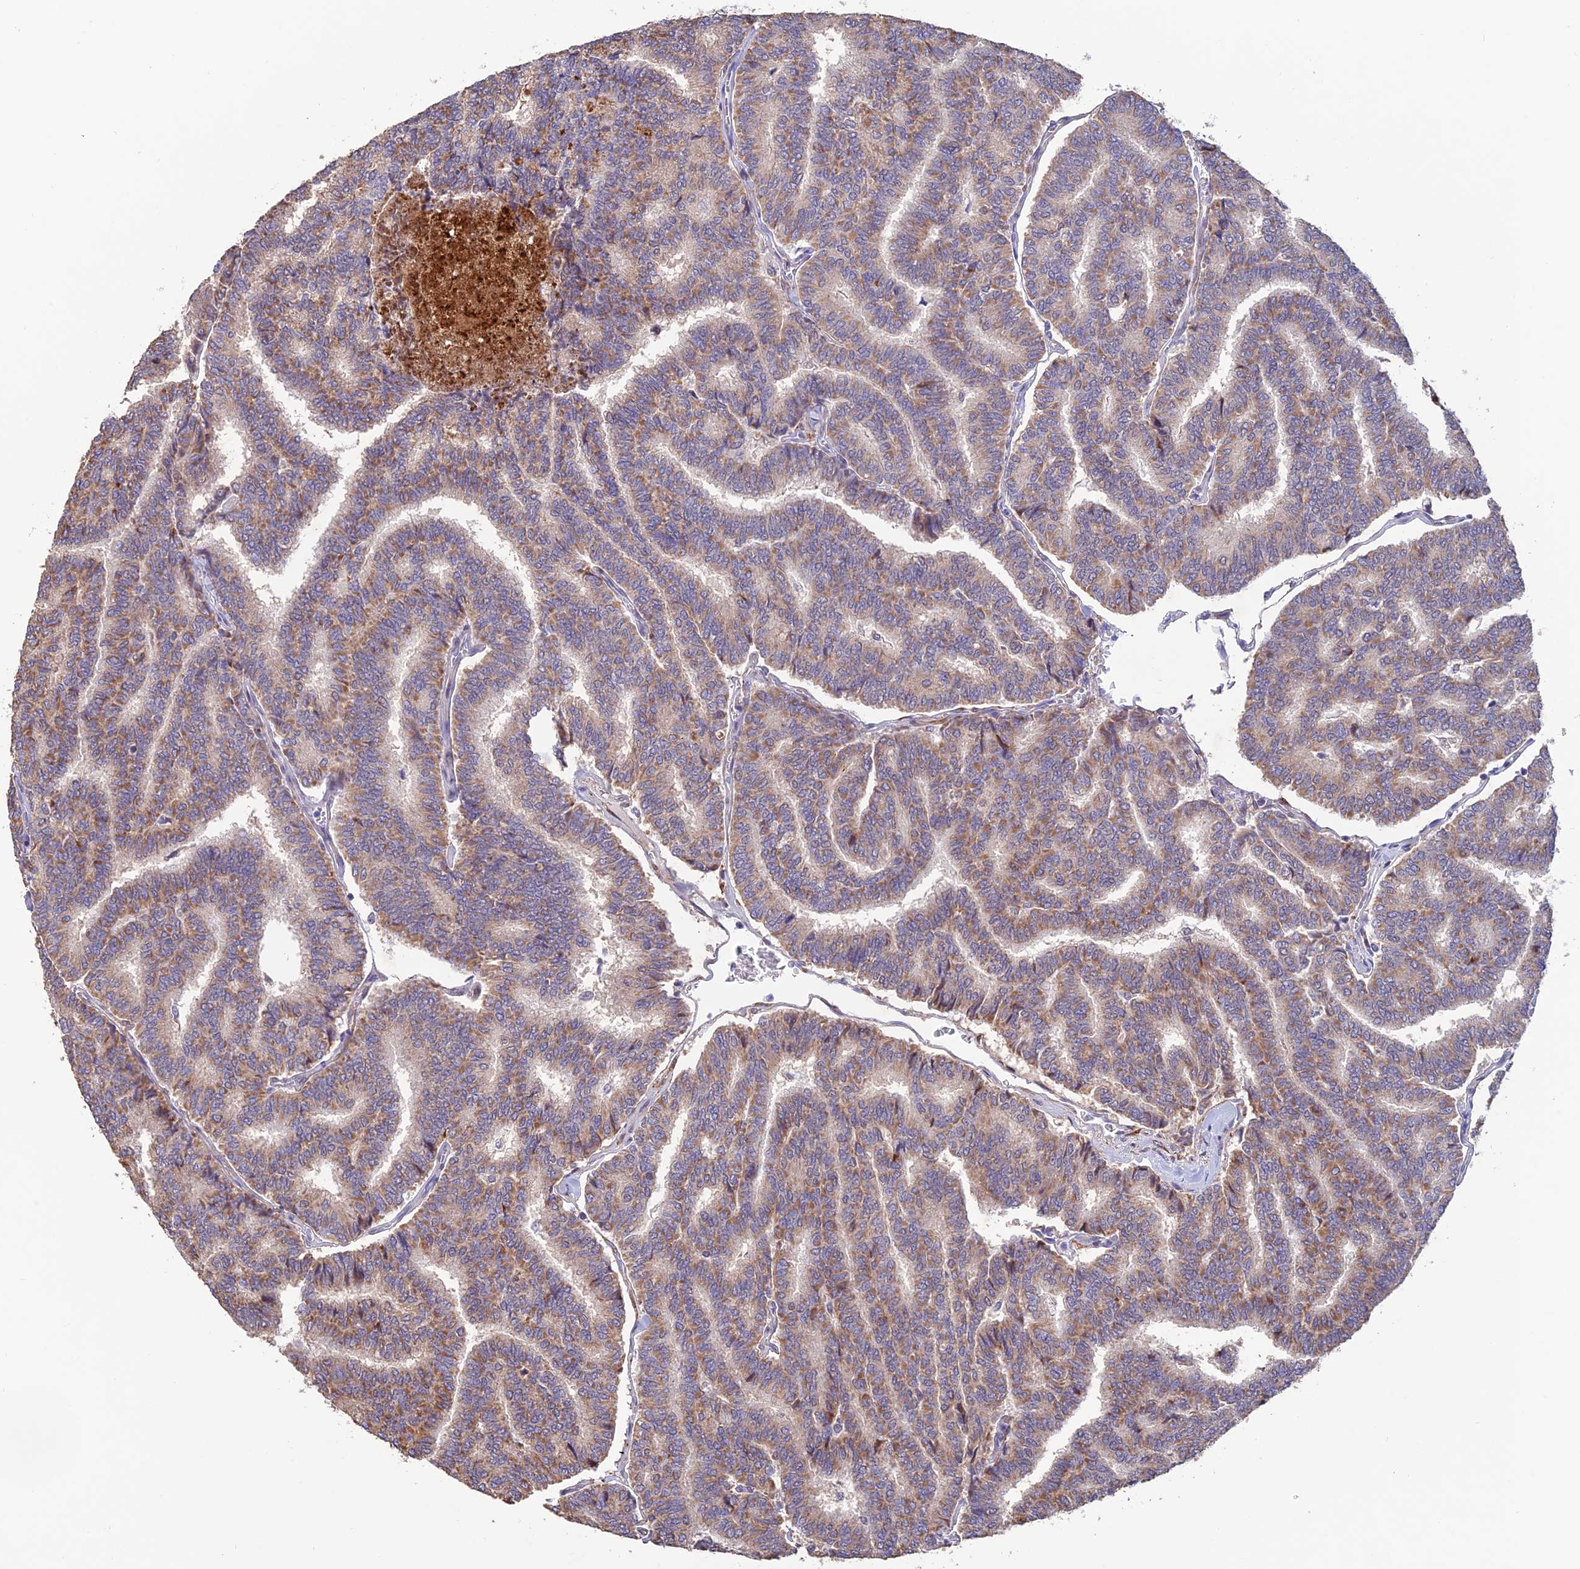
{"staining": {"intensity": "moderate", "quantity": ">75%", "location": "cytoplasmic/membranous"}, "tissue": "thyroid cancer", "cell_type": "Tumor cells", "image_type": "cancer", "snomed": [{"axis": "morphology", "description": "Papillary adenocarcinoma, NOS"}, {"axis": "topography", "description": "Thyroid gland"}], "caption": "Immunohistochemical staining of thyroid cancer (papillary adenocarcinoma) exhibits medium levels of moderate cytoplasmic/membranous positivity in approximately >75% of tumor cells.", "gene": "WDR55", "patient": {"sex": "female", "age": 35}}